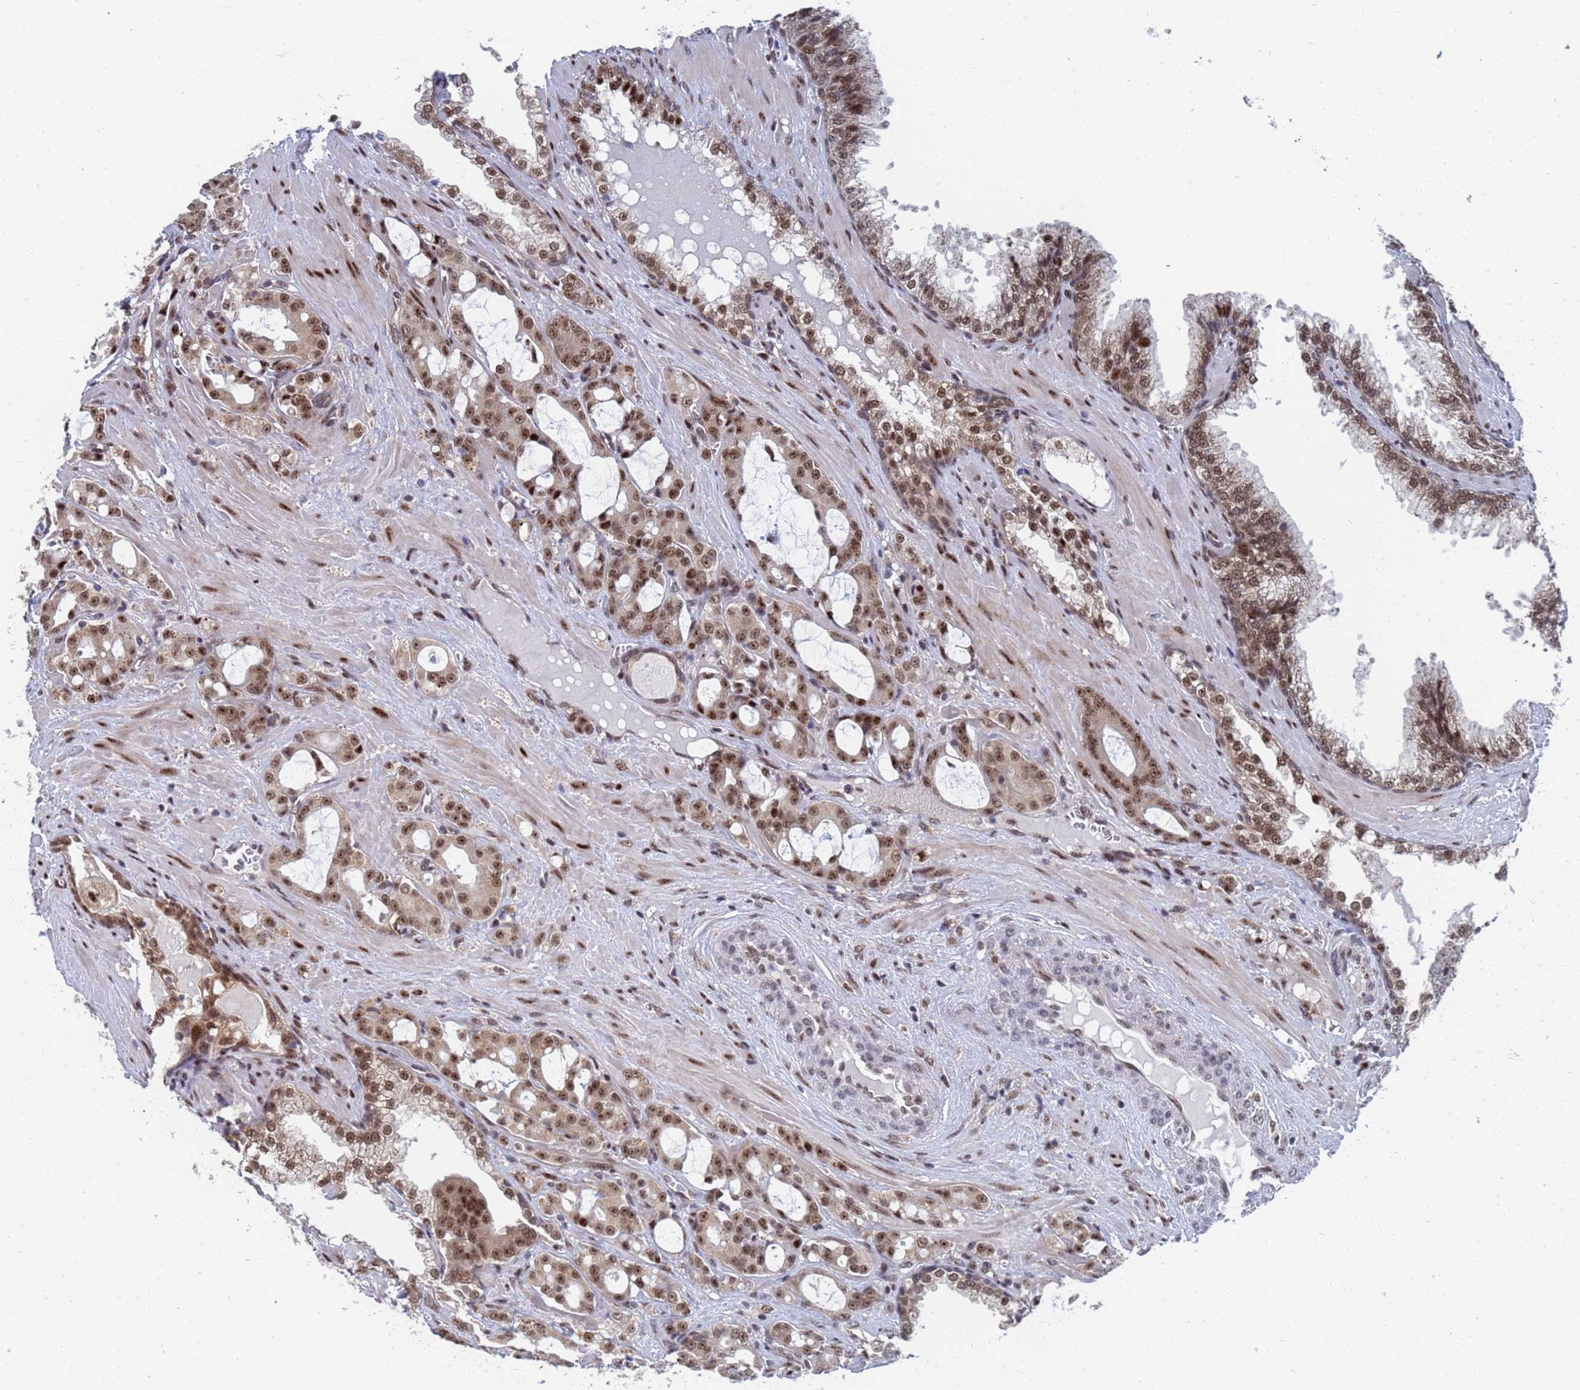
{"staining": {"intensity": "moderate", "quantity": ">75%", "location": "nuclear"}, "tissue": "prostate cancer", "cell_type": "Tumor cells", "image_type": "cancer", "snomed": [{"axis": "morphology", "description": "Adenocarcinoma, High grade"}, {"axis": "topography", "description": "Prostate"}], "caption": "About >75% of tumor cells in human prostate high-grade adenocarcinoma exhibit moderate nuclear protein positivity as visualized by brown immunohistochemical staining.", "gene": "AP5Z1", "patient": {"sex": "male", "age": 72}}